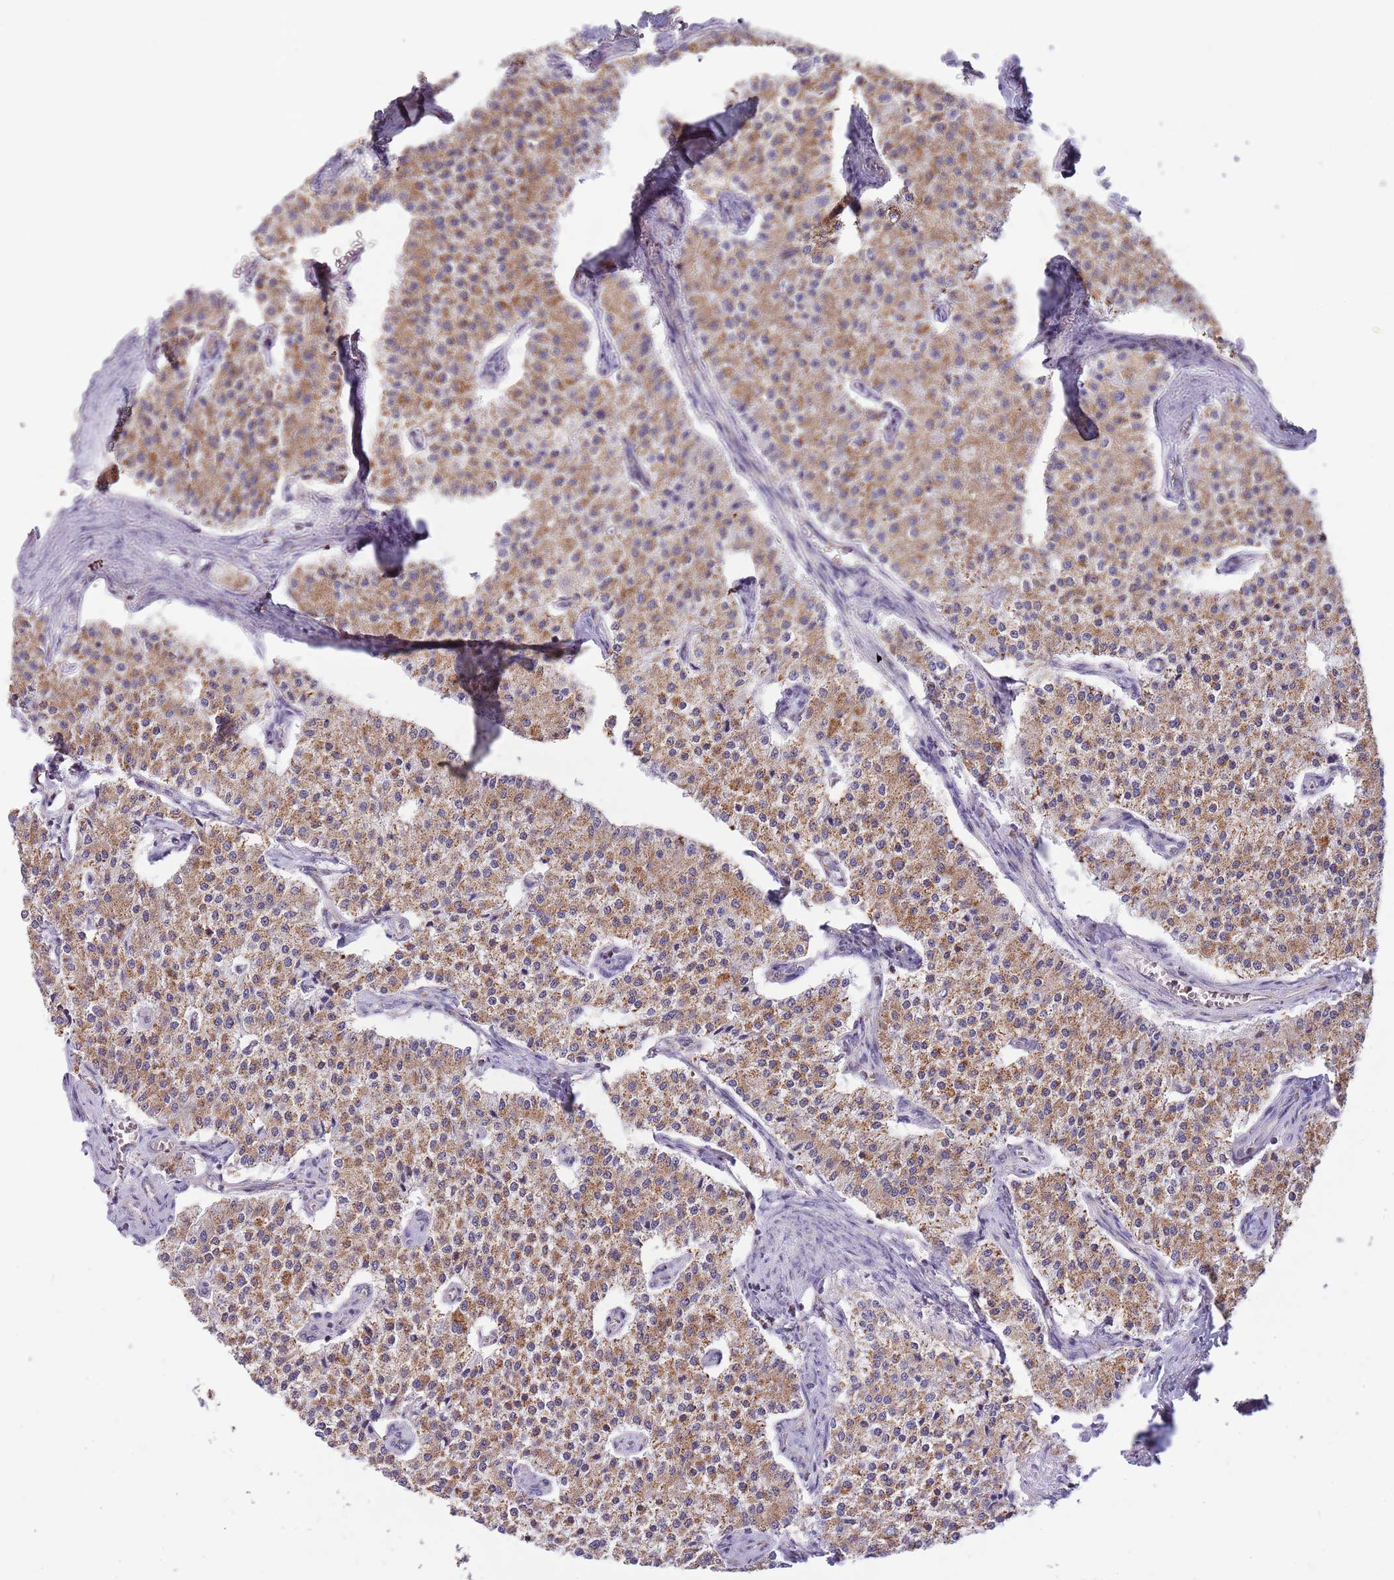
{"staining": {"intensity": "moderate", "quantity": ">75%", "location": "cytoplasmic/membranous"}, "tissue": "carcinoid", "cell_type": "Tumor cells", "image_type": "cancer", "snomed": [{"axis": "morphology", "description": "Carcinoid, malignant, NOS"}, {"axis": "topography", "description": "Colon"}], "caption": "Immunohistochemical staining of human malignant carcinoid shows medium levels of moderate cytoplasmic/membranous protein staining in about >75% of tumor cells.", "gene": "LHX6", "patient": {"sex": "female", "age": 52}}